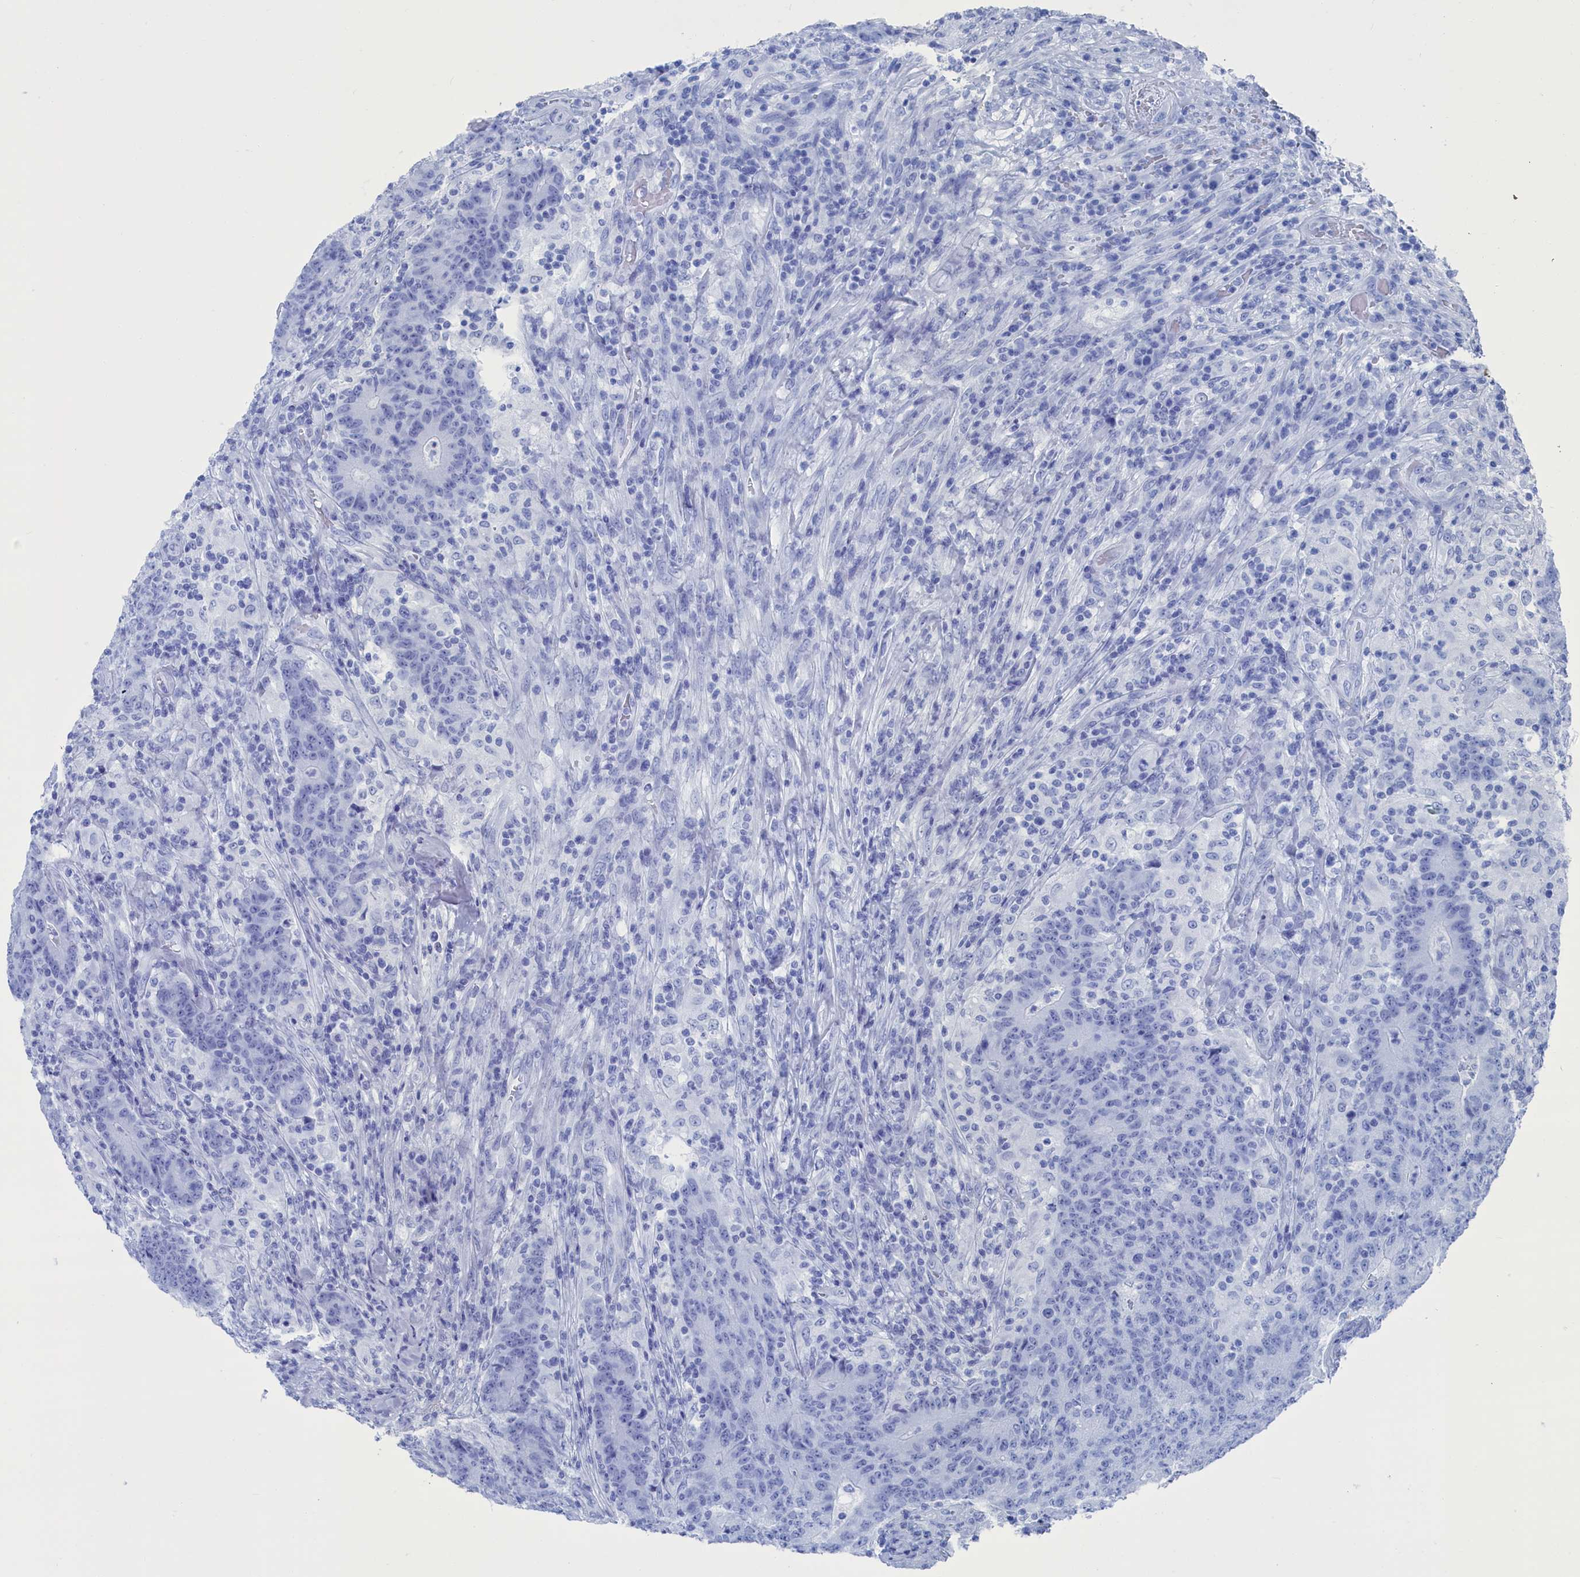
{"staining": {"intensity": "negative", "quantity": "none", "location": "none"}, "tissue": "colorectal cancer", "cell_type": "Tumor cells", "image_type": "cancer", "snomed": [{"axis": "morphology", "description": "Adenocarcinoma, NOS"}, {"axis": "topography", "description": "Colon"}], "caption": "Immunohistochemical staining of adenocarcinoma (colorectal) displays no significant staining in tumor cells.", "gene": "CEND1", "patient": {"sex": "female", "age": 75}}